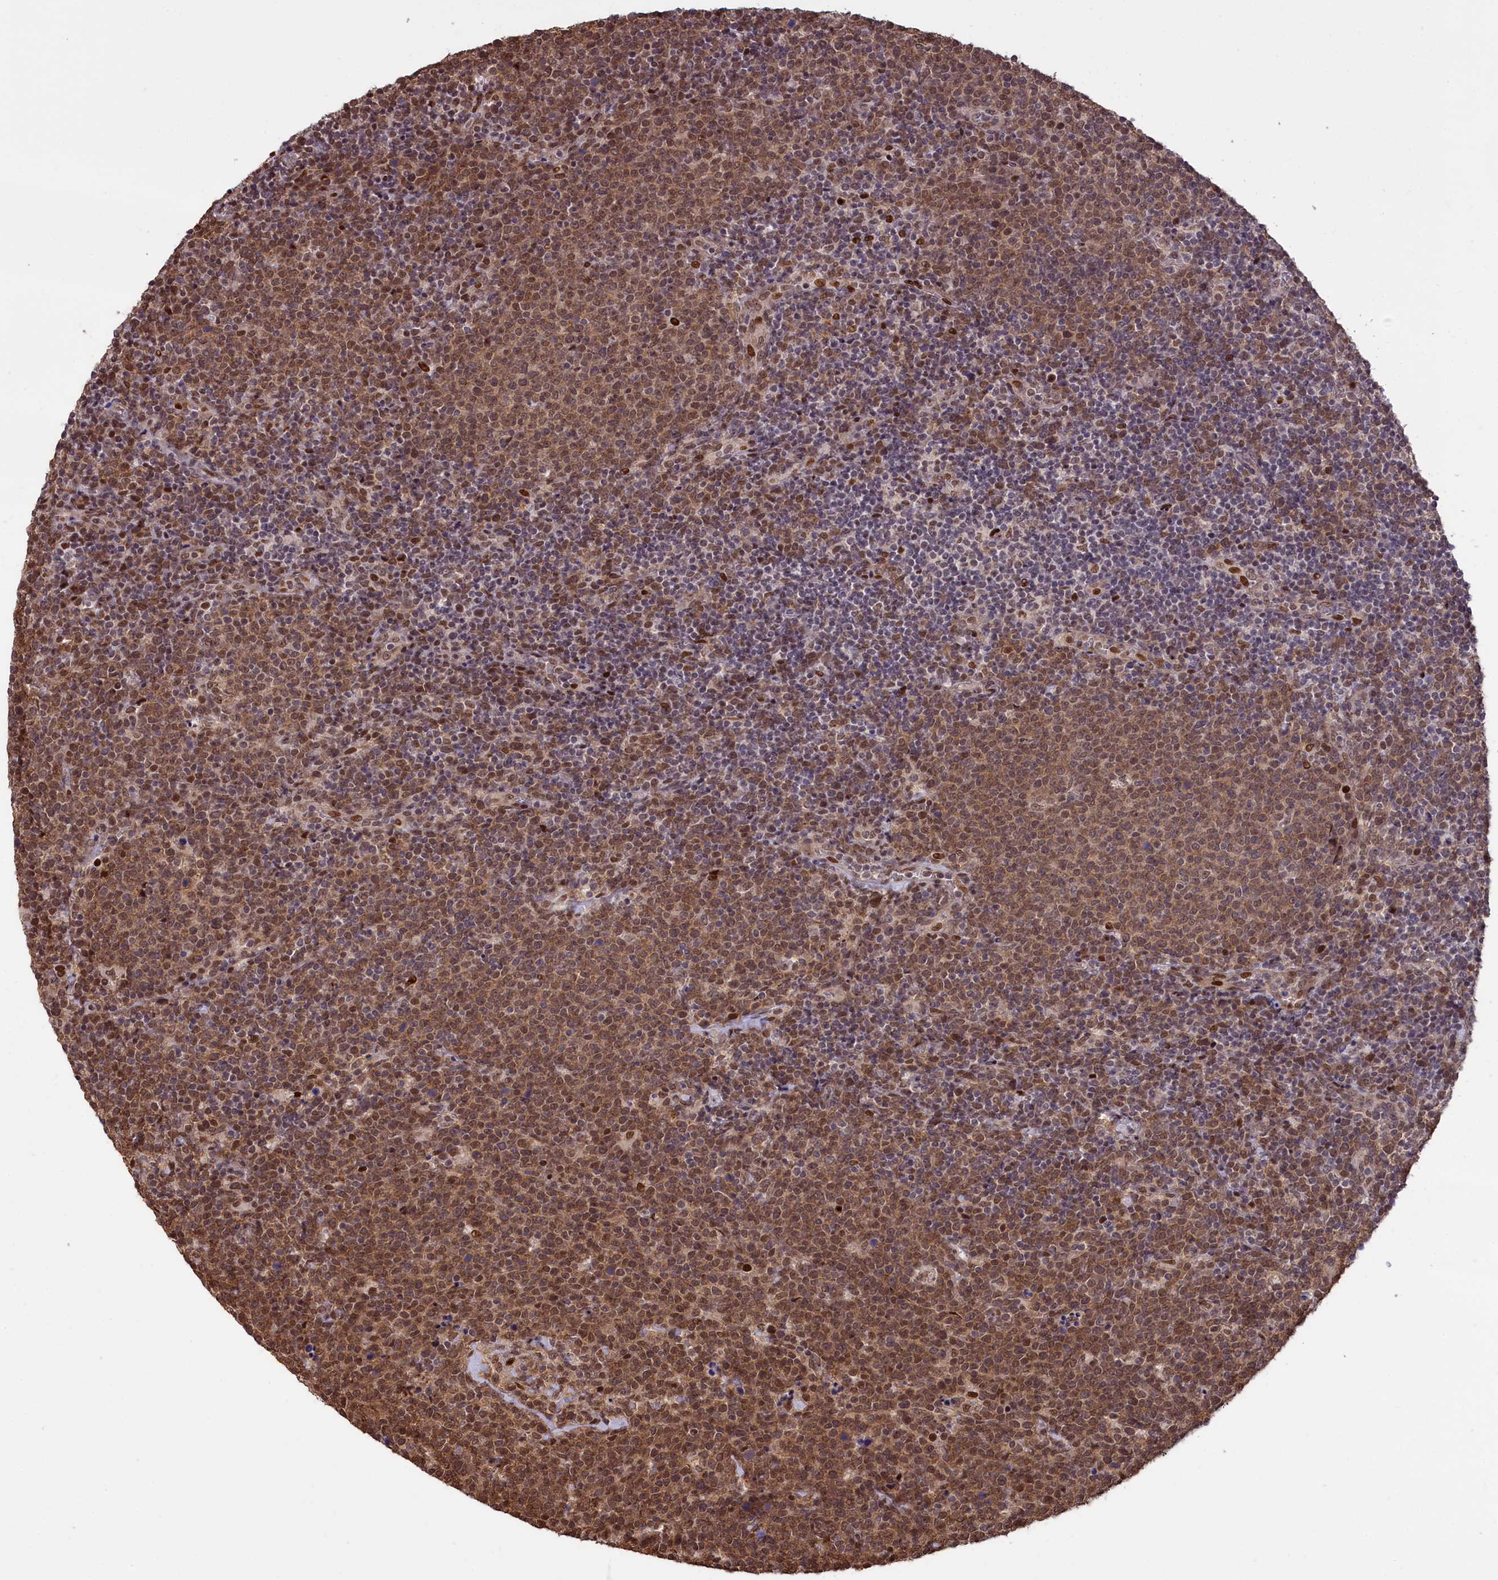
{"staining": {"intensity": "moderate", "quantity": ">75%", "location": "cytoplasmic/membranous,nuclear"}, "tissue": "lymphoma", "cell_type": "Tumor cells", "image_type": "cancer", "snomed": [{"axis": "morphology", "description": "Malignant lymphoma, non-Hodgkin's type, High grade"}, {"axis": "topography", "description": "Lymph node"}], "caption": "Immunohistochemistry (IHC) (DAB) staining of high-grade malignant lymphoma, non-Hodgkin's type exhibits moderate cytoplasmic/membranous and nuclear protein expression in approximately >75% of tumor cells.", "gene": "RELB", "patient": {"sex": "male", "age": 61}}